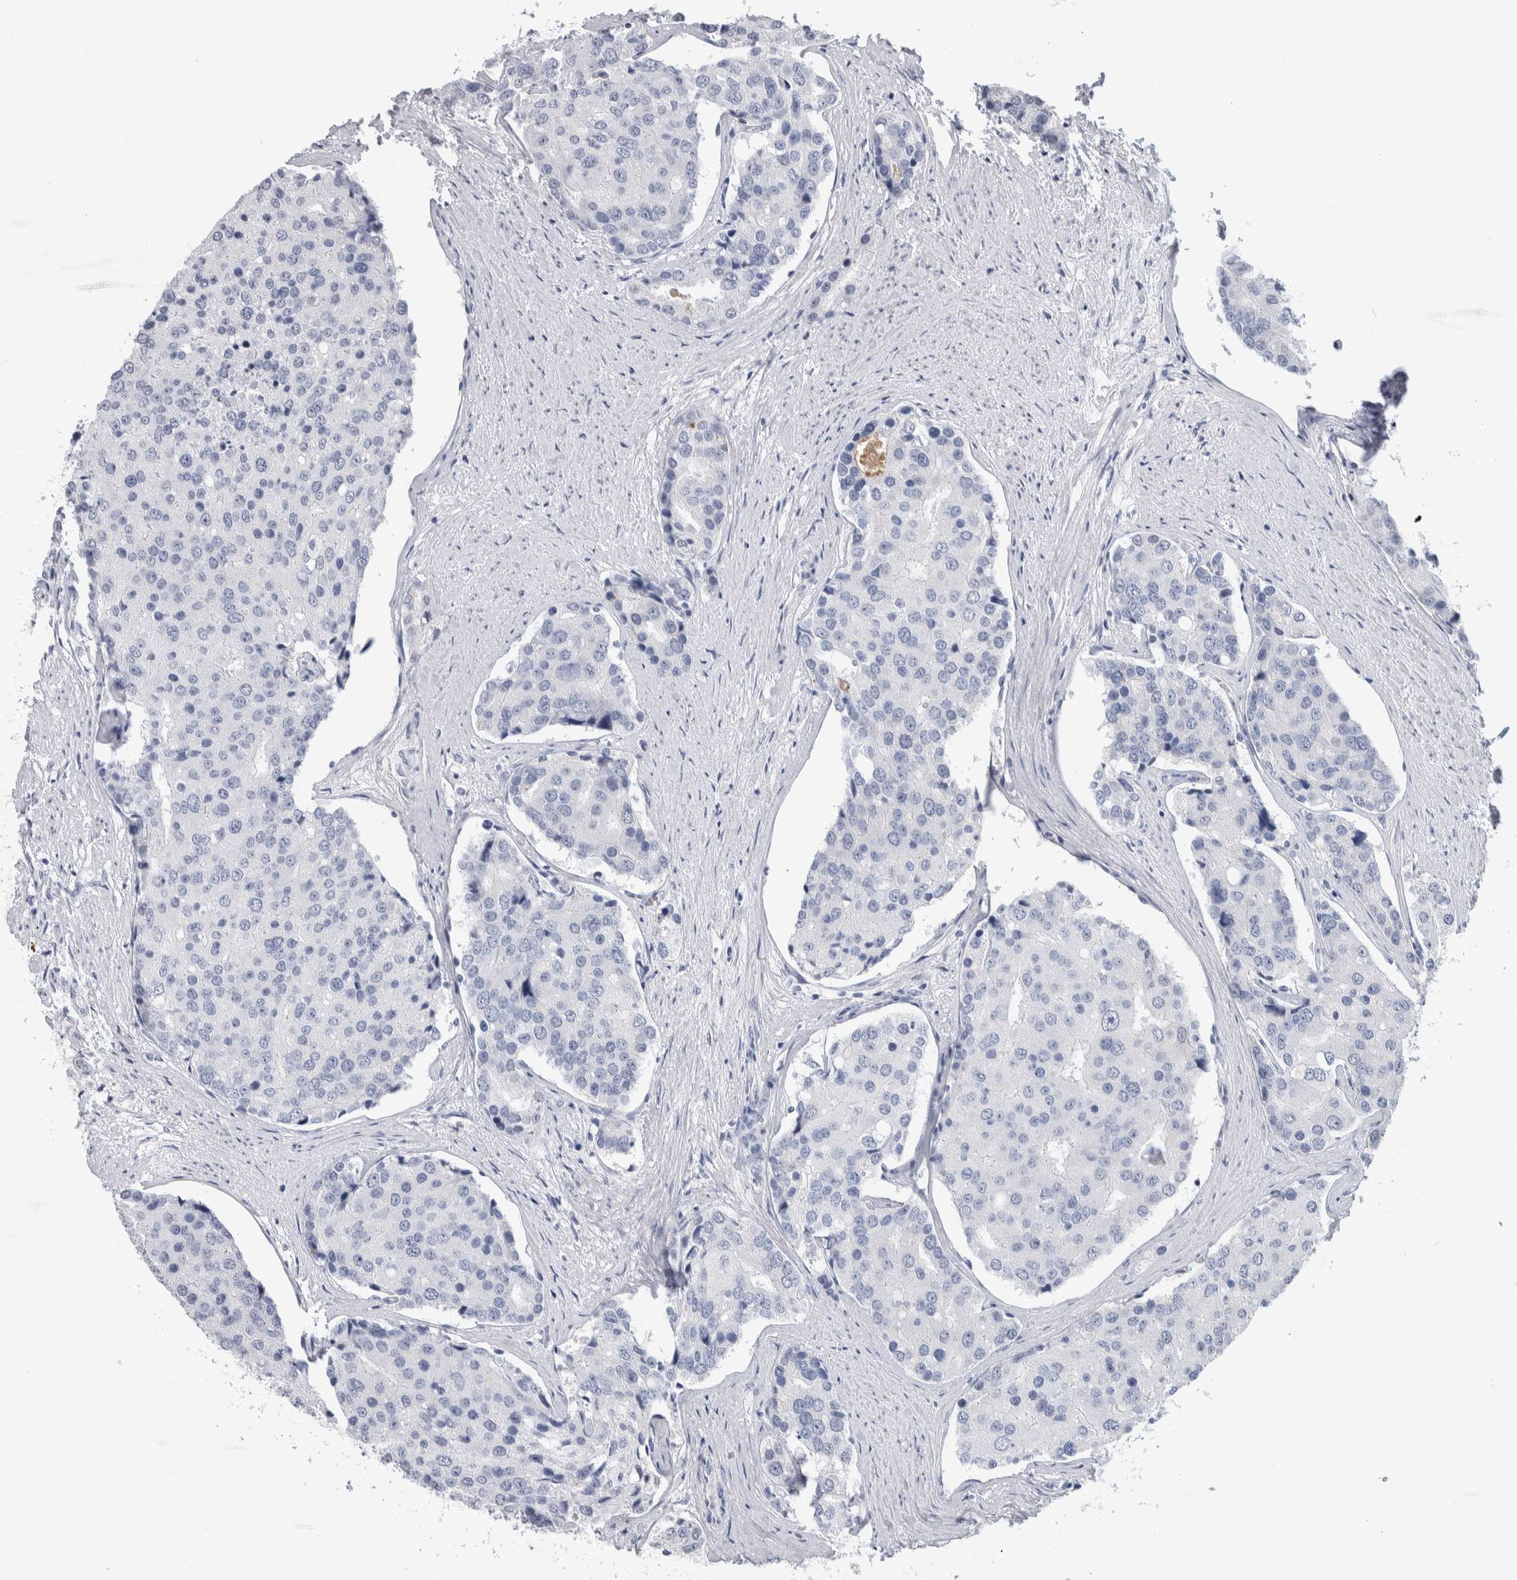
{"staining": {"intensity": "negative", "quantity": "none", "location": "none"}, "tissue": "prostate cancer", "cell_type": "Tumor cells", "image_type": "cancer", "snomed": [{"axis": "morphology", "description": "Adenocarcinoma, High grade"}, {"axis": "topography", "description": "Prostate"}], "caption": "Photomicrograph shows no significant protein staining in tumor cells of prostate cancer.", "gene": "TMEM102", "patient": {"sex": "male", "age": 50}}